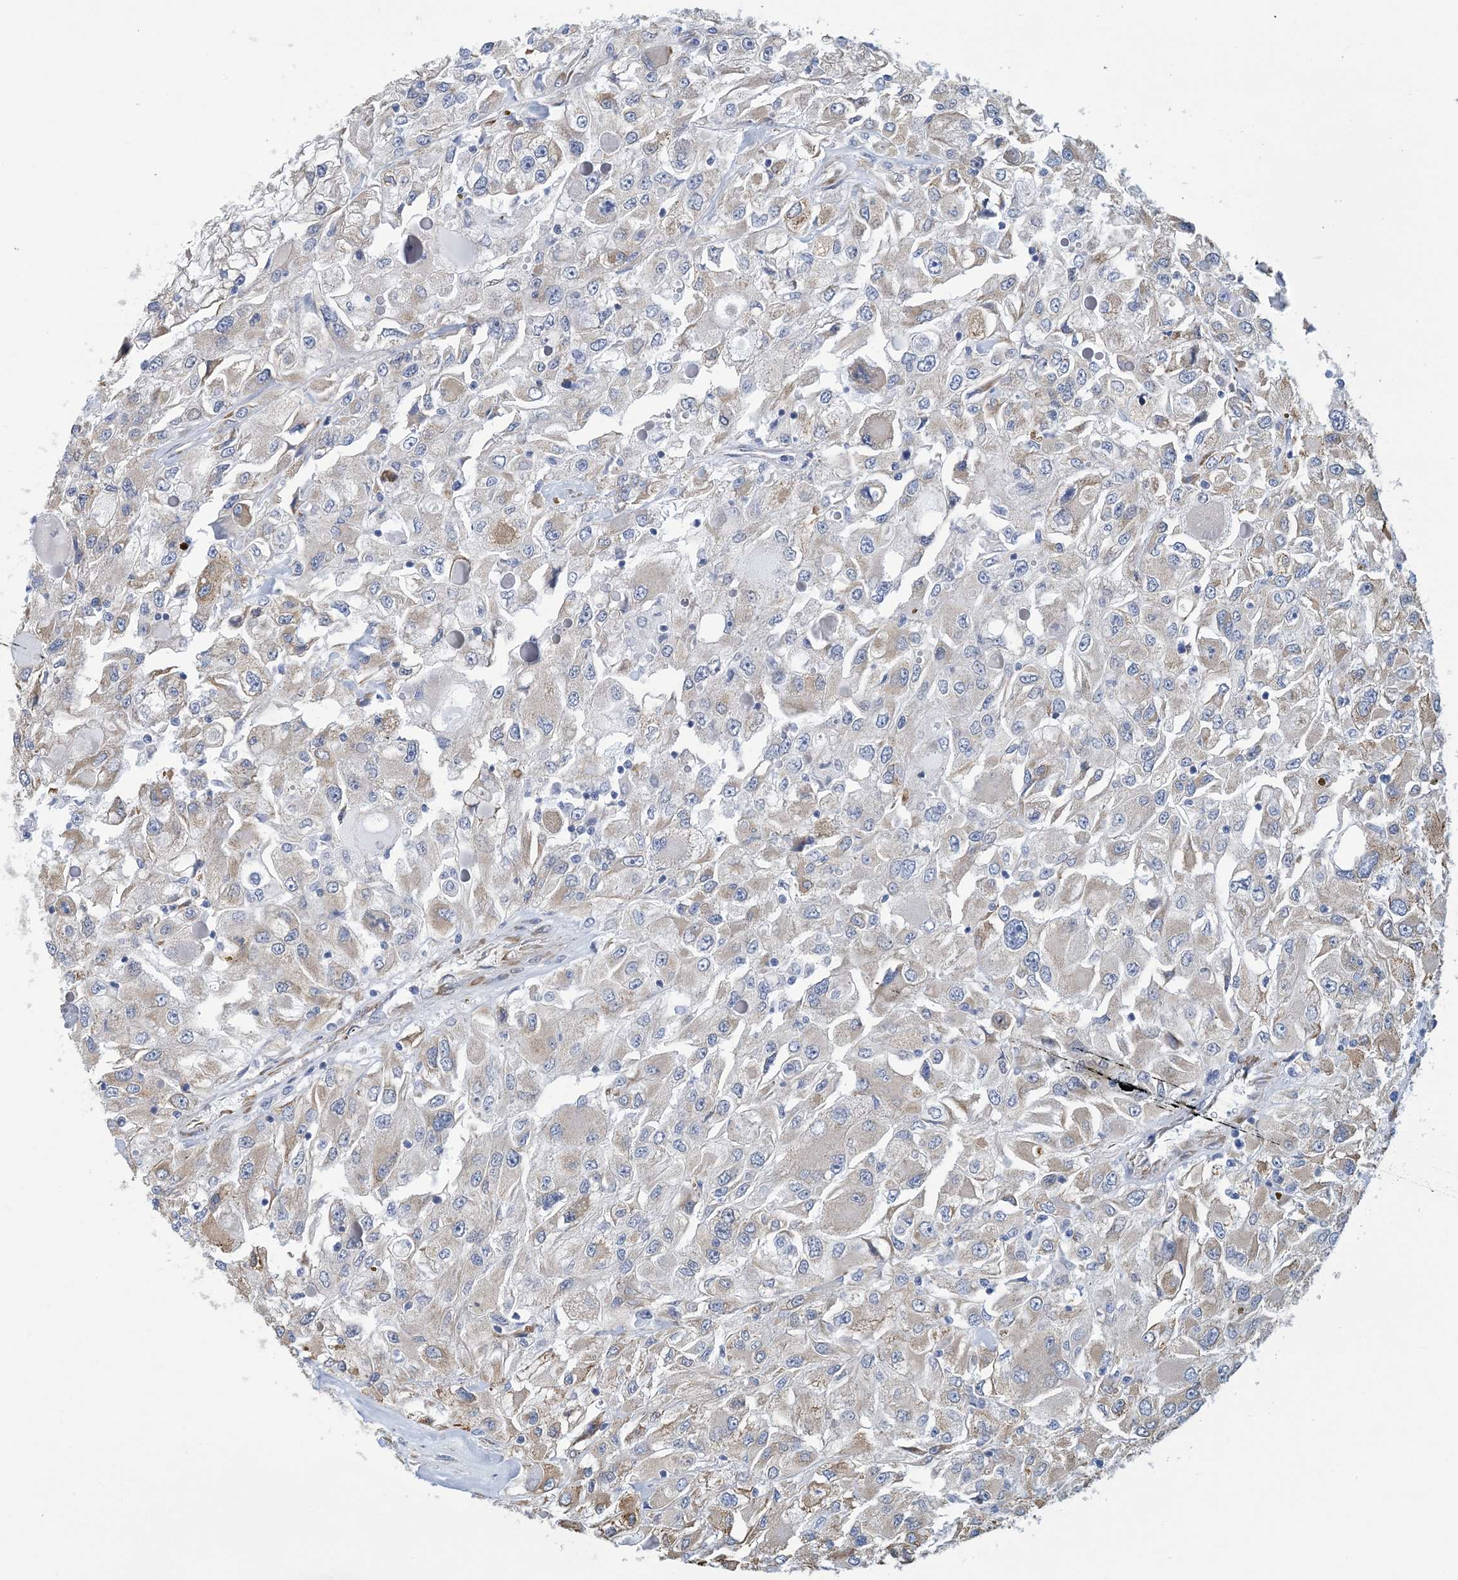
{"staining": {"intensity": "weak", "quantity": "25%-75%", "location": "cytoplasmic/membranous"}, "tissue": "renal cancer", "cell_type": "Tumor cells", "image_type": "cancer", "snomed": [{"axis": "morphology", "description": "Adenocarcinoma, NOS"}, {"axis": "topography", "description": "Kidney"}], "caption": "Protein expression analysis of renal cancer reveals weak cytoplasmic/membranous staining in approximately 25%-75% of tumor cells.", "gene": "CCDC14", "patient": {"sex": "female", "age": 52}}